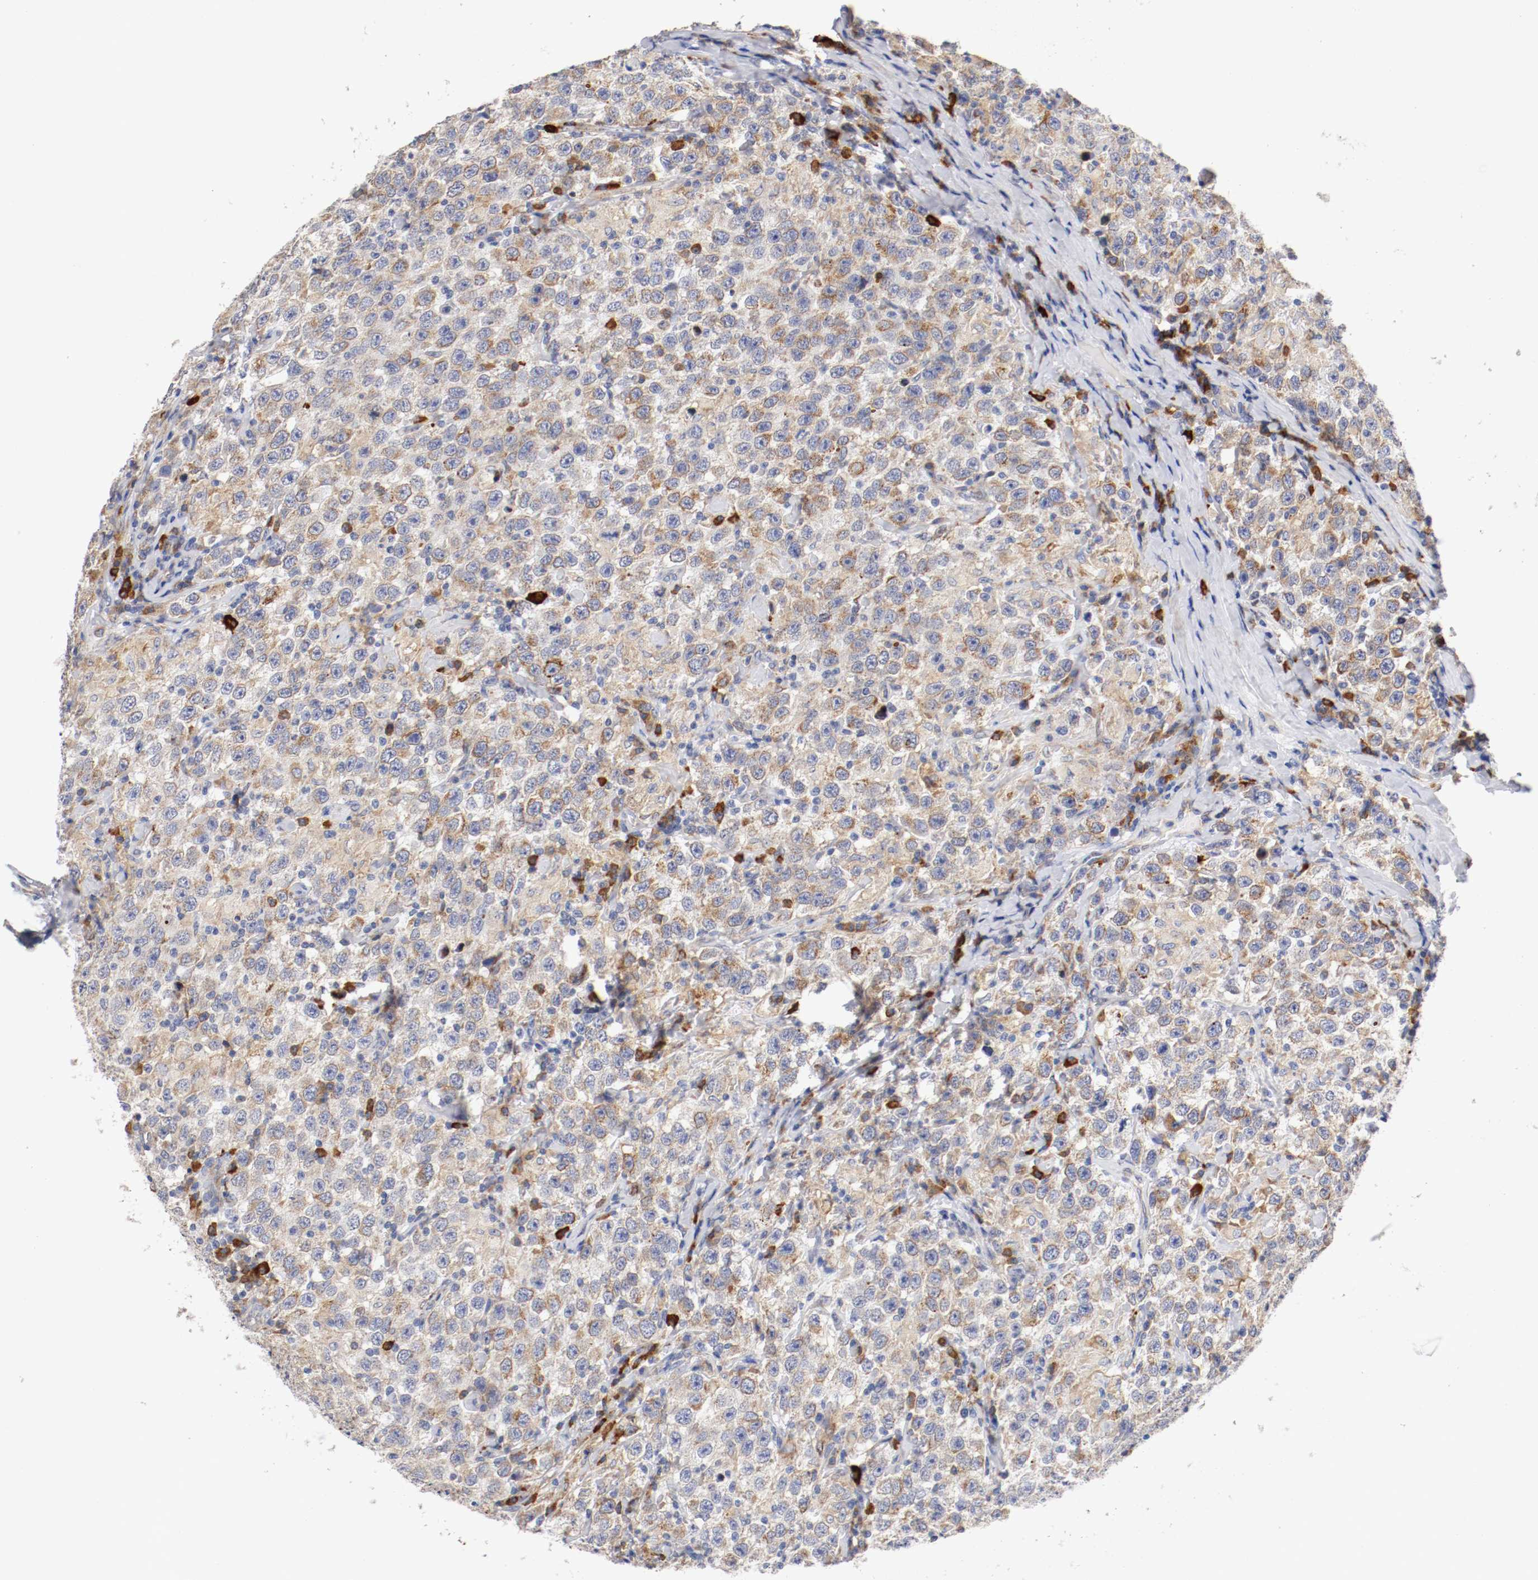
{"staining": {"intensity": "moderate", "quantity": ">75%", "location": "cytoplasmic/membranous"}, "tissue": "testis cancer", "cell_type": "Tumor cells", "image_type": "cancer", "snomed": [{"axis": "morphology", "description": "Seminoma, NOS"}, {"axis": "topography", "description": "Testis"}], "caption": "Testis cancer (seminoma) was stained to show a protein in brown. There is medium levels of moderate cytoplasmic/membranous staining in about >75% of tumor cells.", "gene": "TRAF2", "patient": {"sex": "male", "age": 41}}